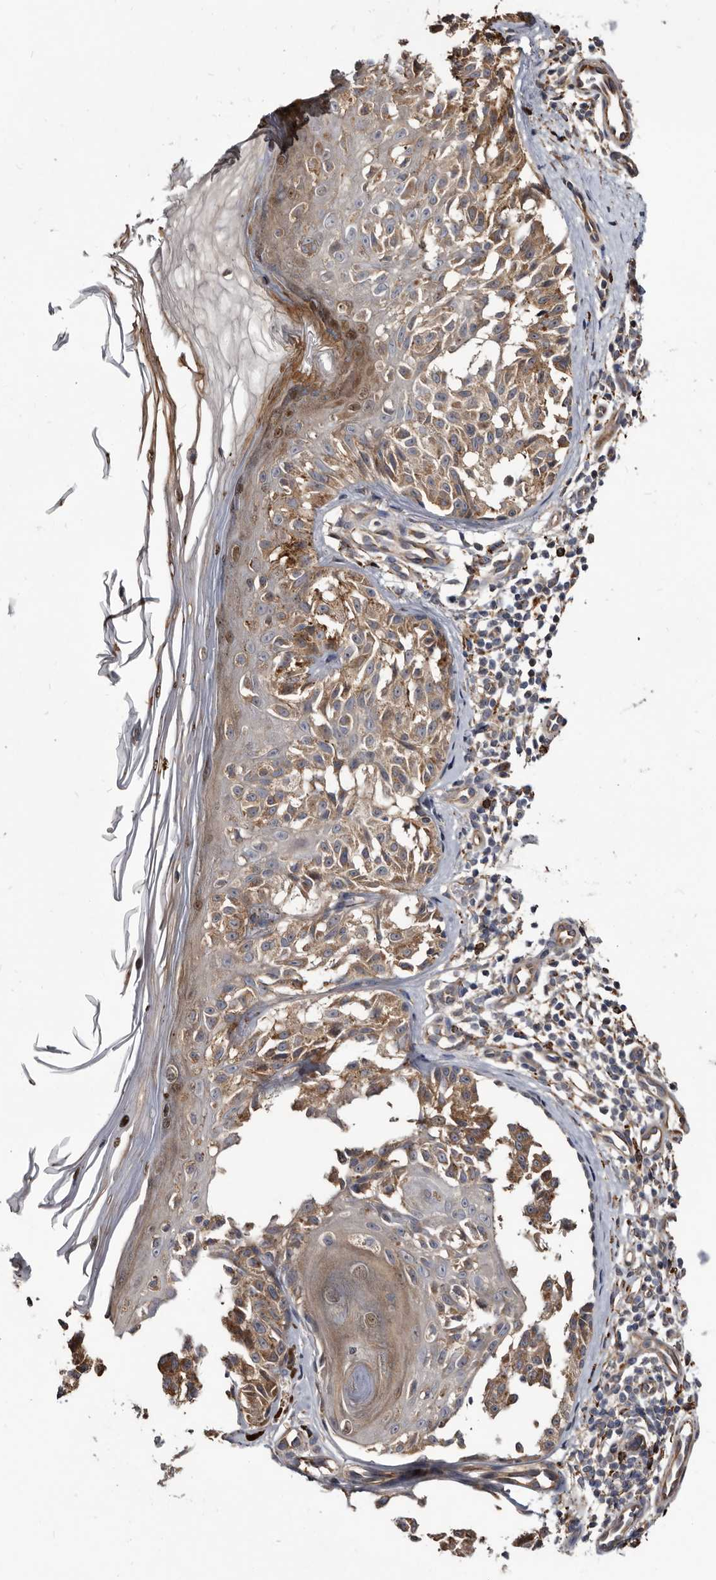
{"staining": {"intensity": "moderate", "quantity": "<25%", "location": "cytoplasmic/membranous"}, "tissue": "melanoma", "cell_type": "Tumor cells", "image_type": "cancer", "snomed": [{"axis": "morphology", "description": "Malignant melanoma, NOS"}, {"axis": "topography", "description": "Skin"}], "caption": "This image shows immunohistochemistry staining of human melanoma, with low moderate cytoplasmic/membranous positivity in about <25% of tumor cells.", "gene": "CTSA", "patient": {"sex": "female", "age": 50}}